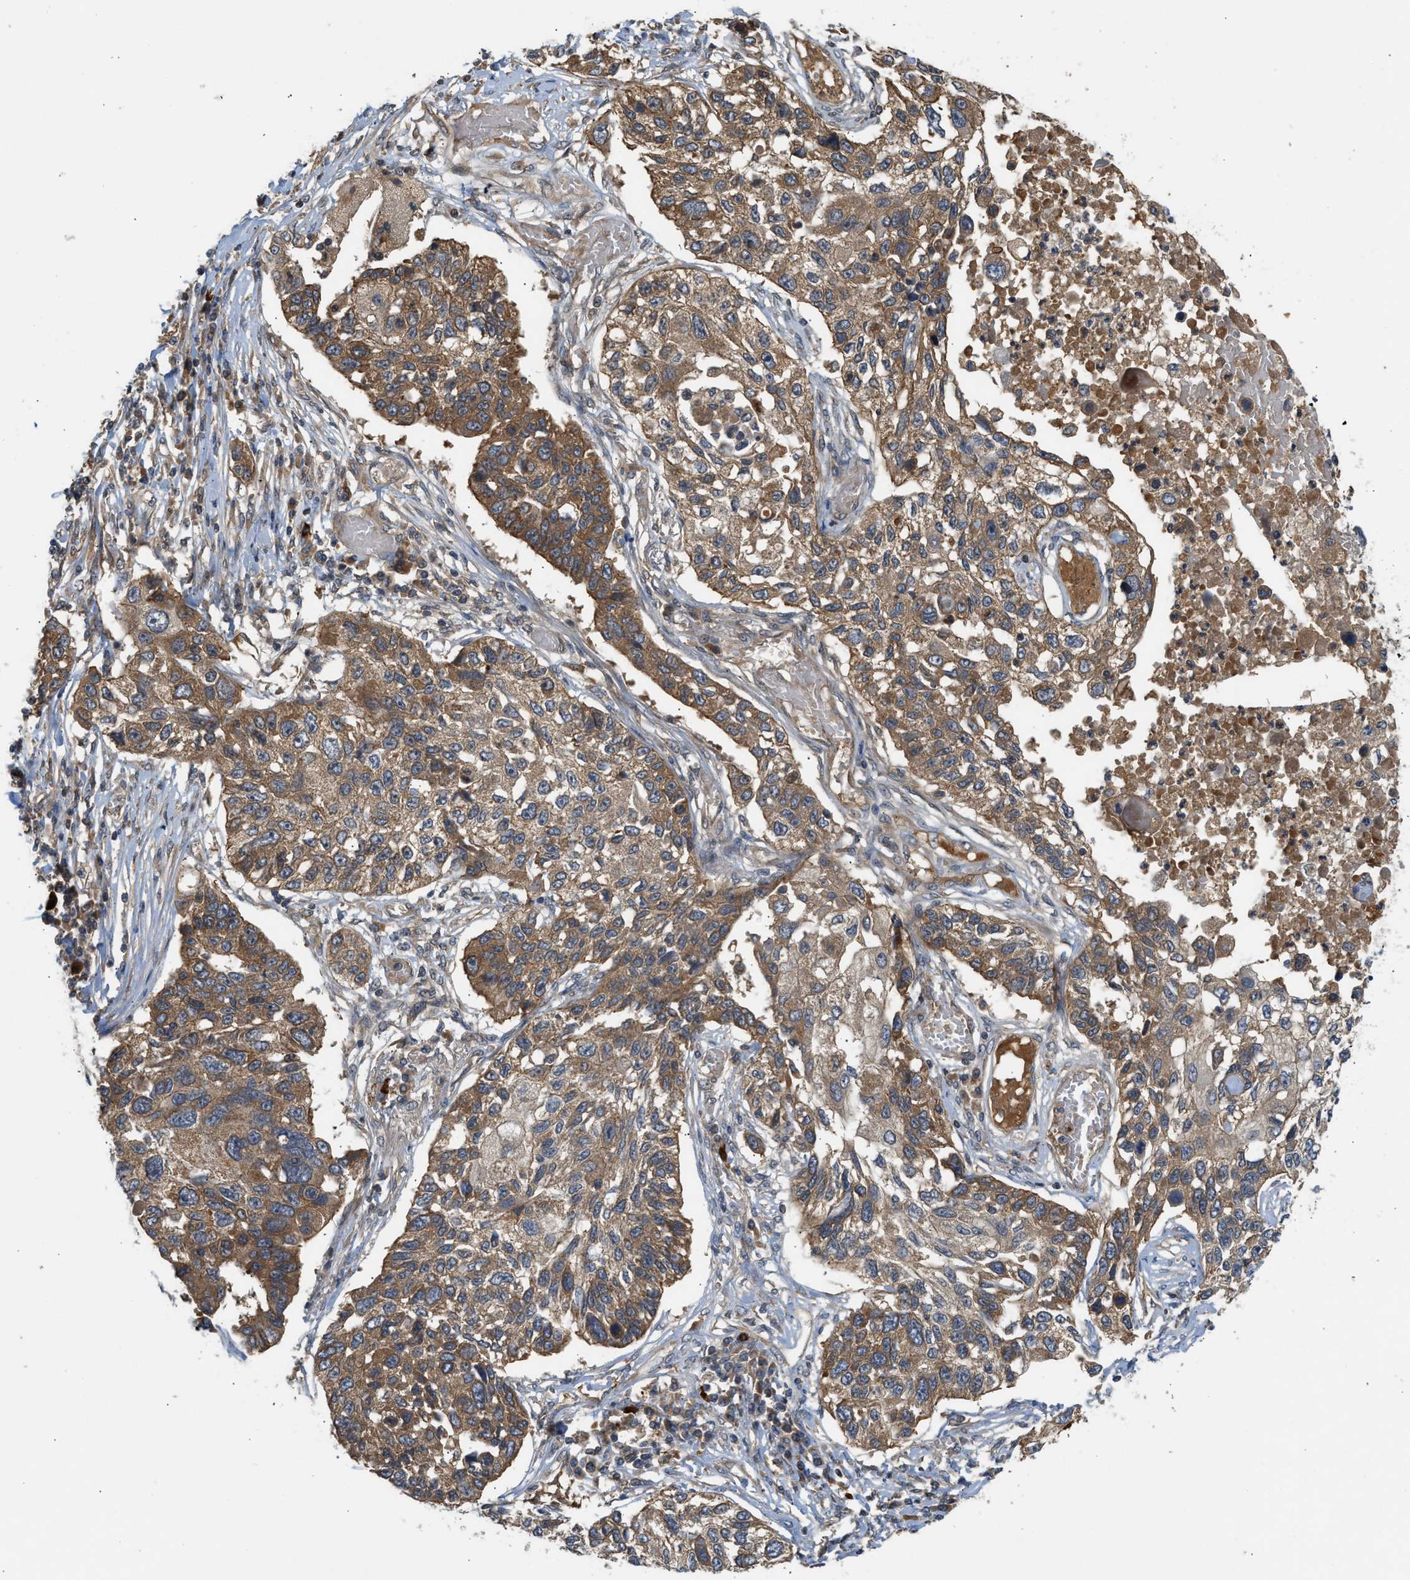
{"staining": {"intensity": "moderate", "quantity": ">75%", "location": "cytoplasmic/membranous"}, "tissue": "lung cancer", "cell_type": "Tumor cells", "image_type": "cancer", "snomed": [{"axis": "morphology", "description": "Squamous cell carcinoma, NOS"}, {"axis": "topography", "description": "Lung"}], "caption": "A brown stain shows moderate cytoplasmic/membranous expression of a protein in lung cancer (squamous cell carcinoma) tumor cells.", "gene": "ADCY8", "patient": {"sex": "male", "age": 71}}